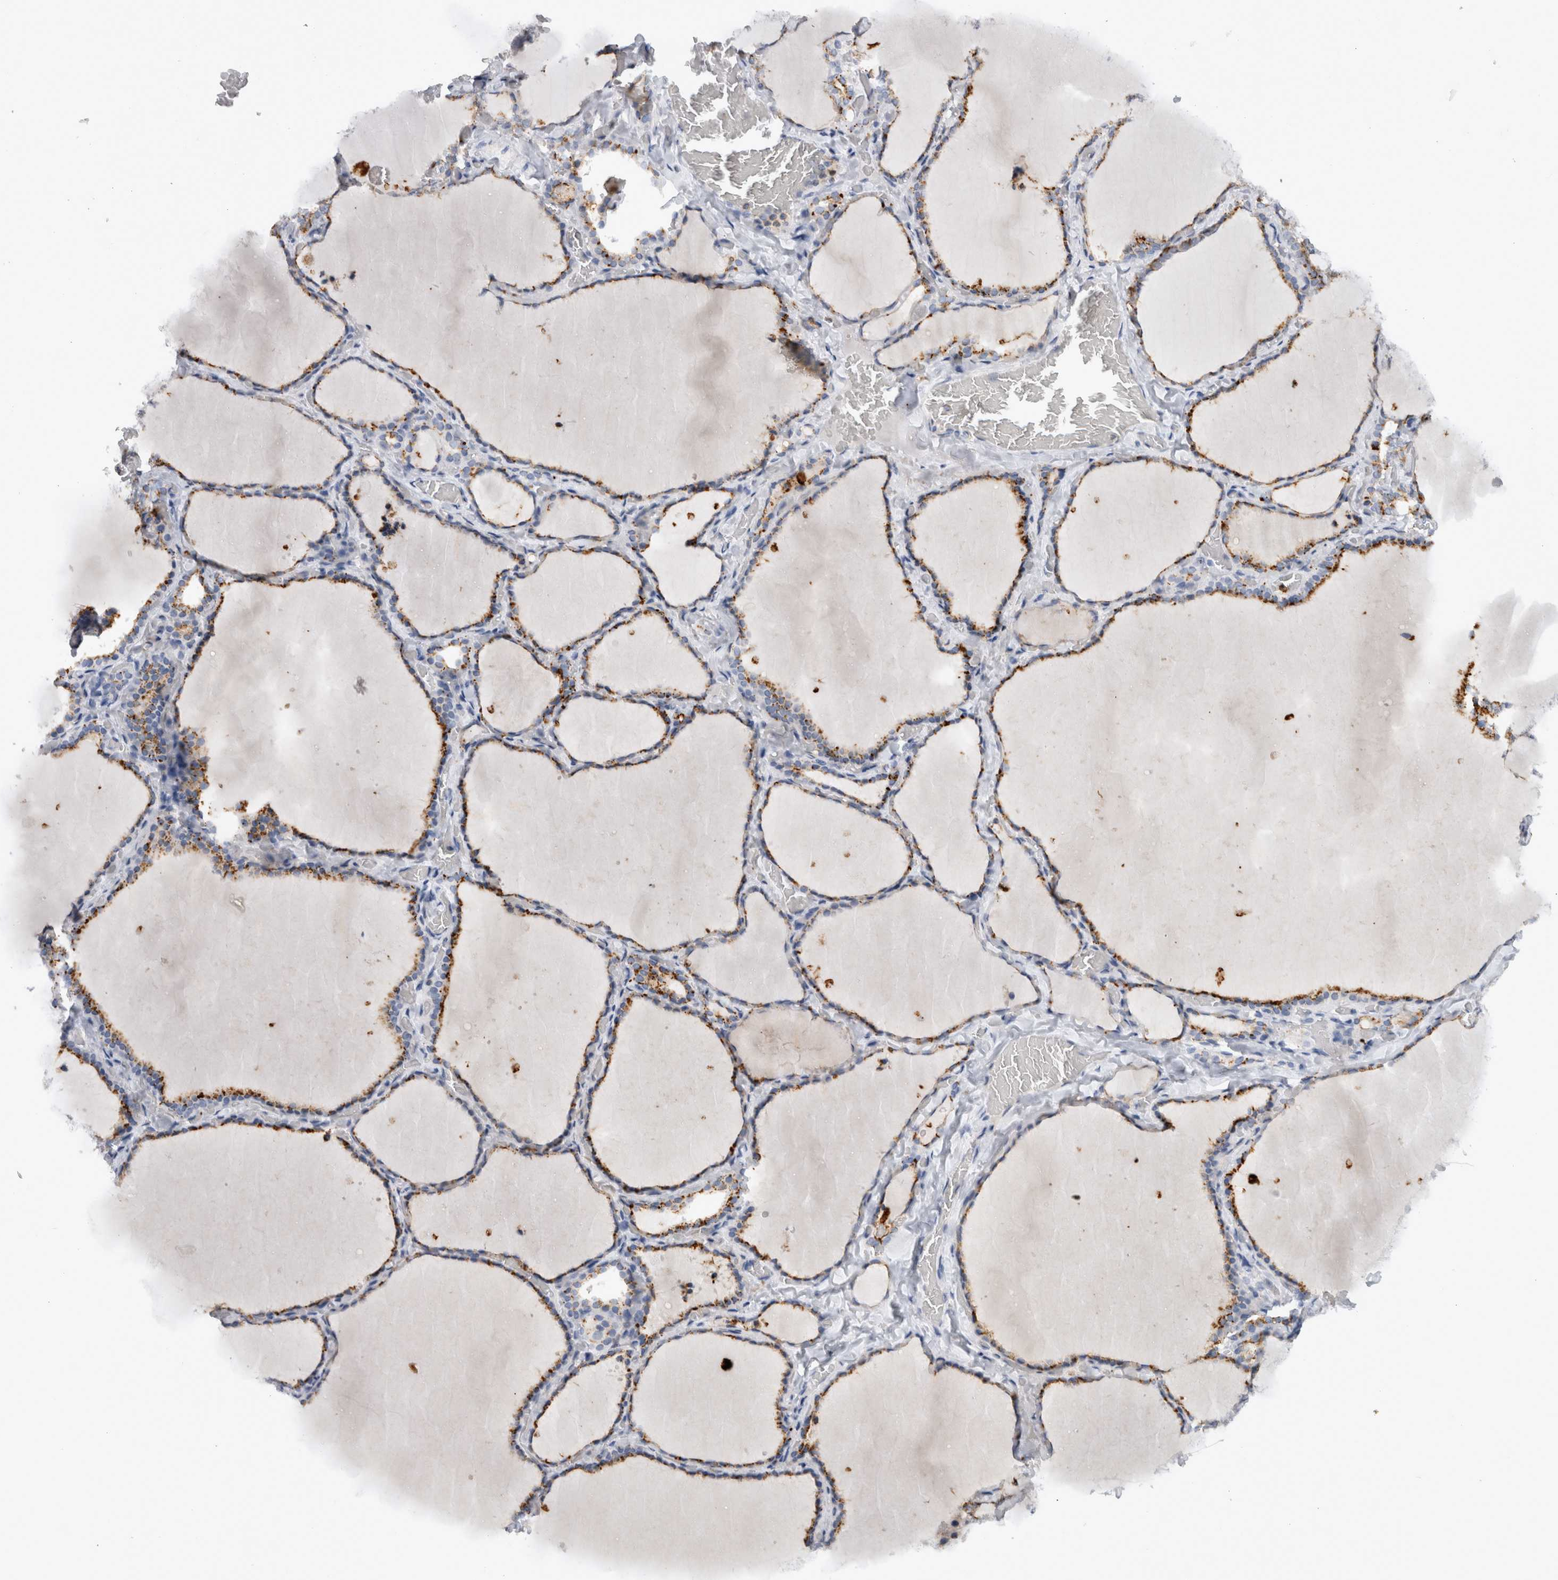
{"staining": {"intensity": "strong", "quantity": ">75%", "location": "cytoplasmic/membranous"}, "tissue": "thyroid gland", "cell_type": "Glandular cells", "image_type": "normal", "snomed": [{"axis": "morphology", "description": "Normal tissue, NOS"}, {"axis": "topography", "description": "Thyroid gland"}], "caption": "There is high levels of strong cytoplasmic/membranous positivity in glandular cells of unremarkable thyroid gland, as demonstrated by immunohistochemical staining (brown color).", "gene": "CD63", "patient": {"sex": "female", "age": 22}}